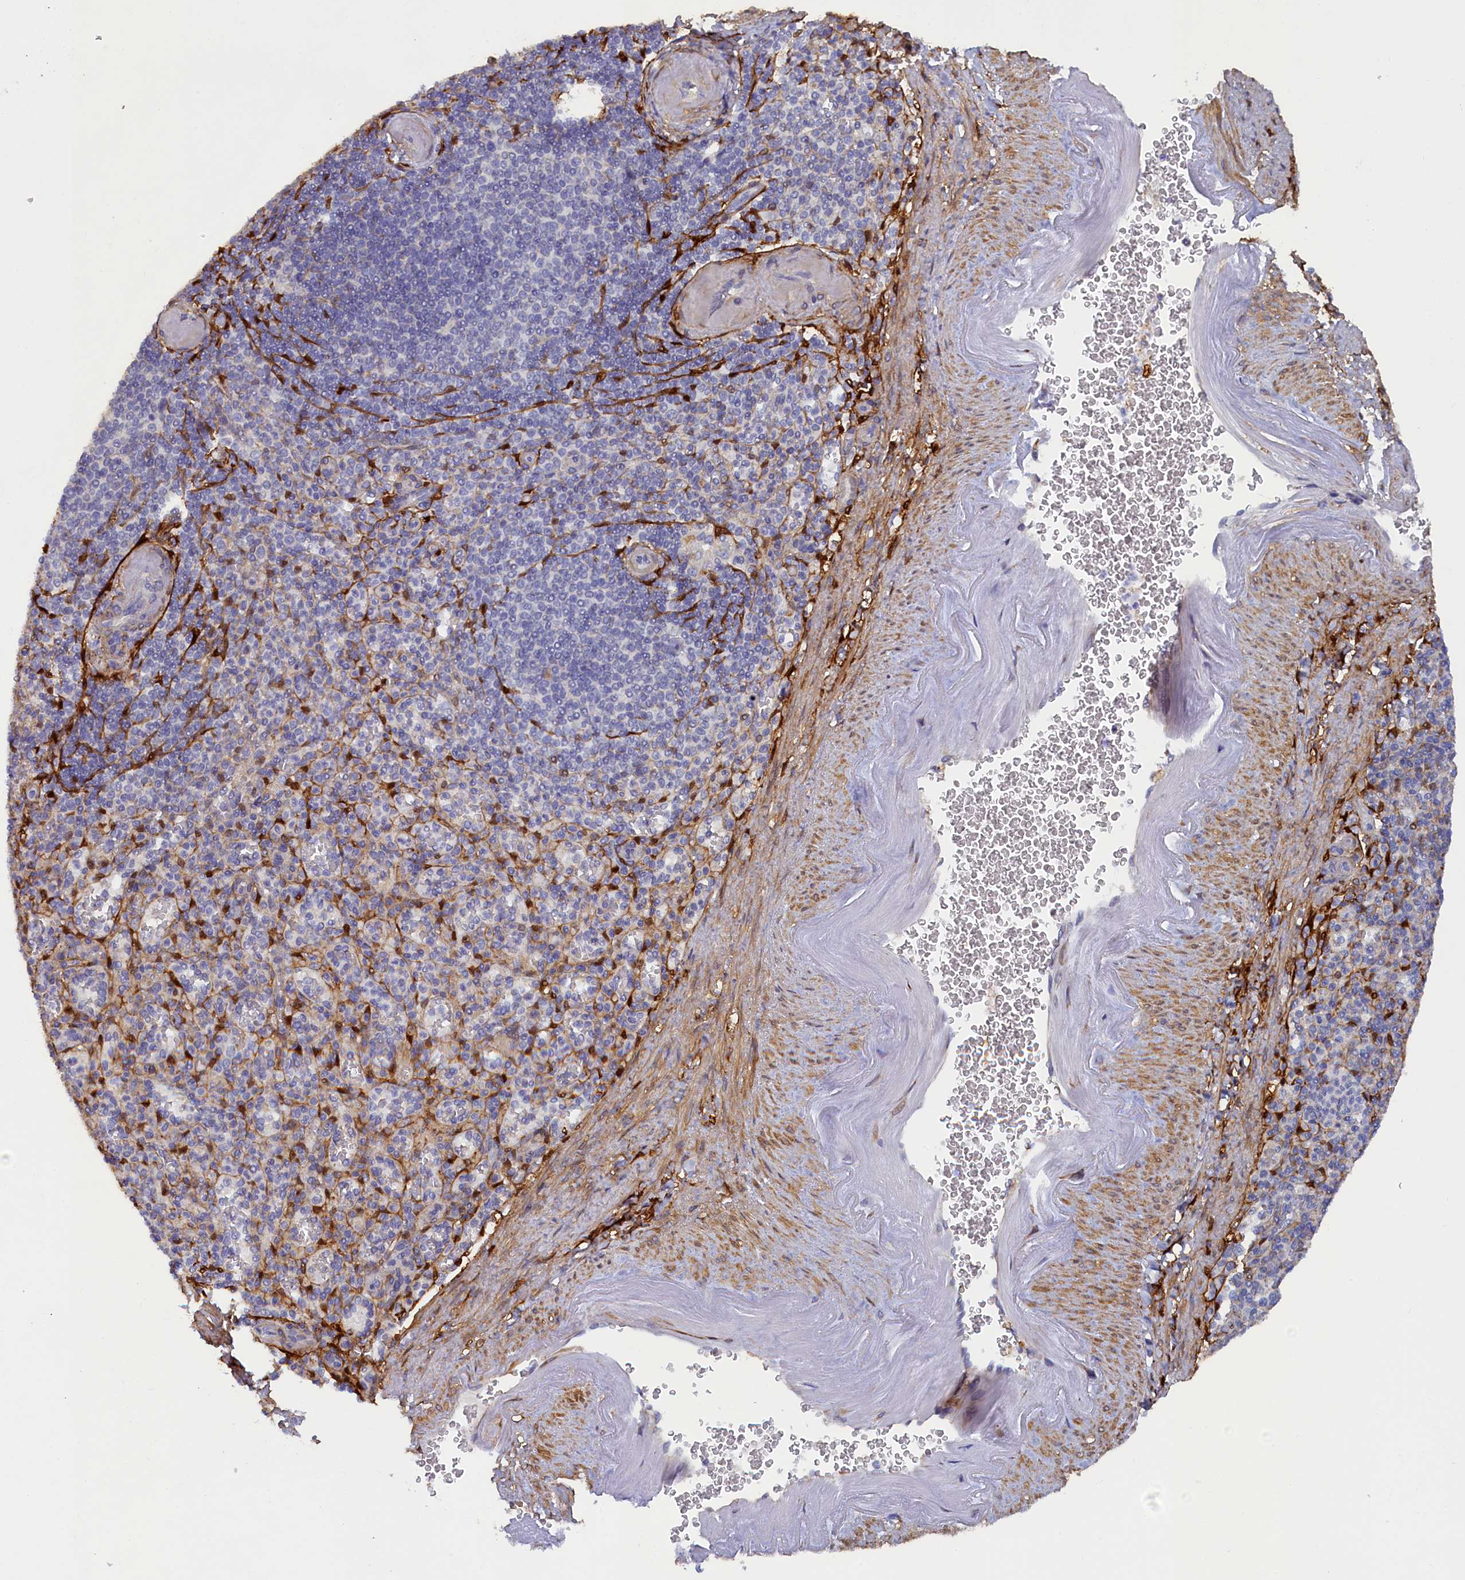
{"staining": {"intensity": "negative", "quantity": "none", "location": "none"}, "tissue": "spleen", "cell_type": "Cells in red pulp", "image_type": "normal", "snomed": [{"axis": "morphology", "description": "Normal tissue, NOS"}, {"axis": "topography", "description": "Spleen"}], "caption": "The image shows no significant expression in cells in red pulp of spleen.", "gene": "POGLUT3", "patient": {"sex": "female", "age": 74}}